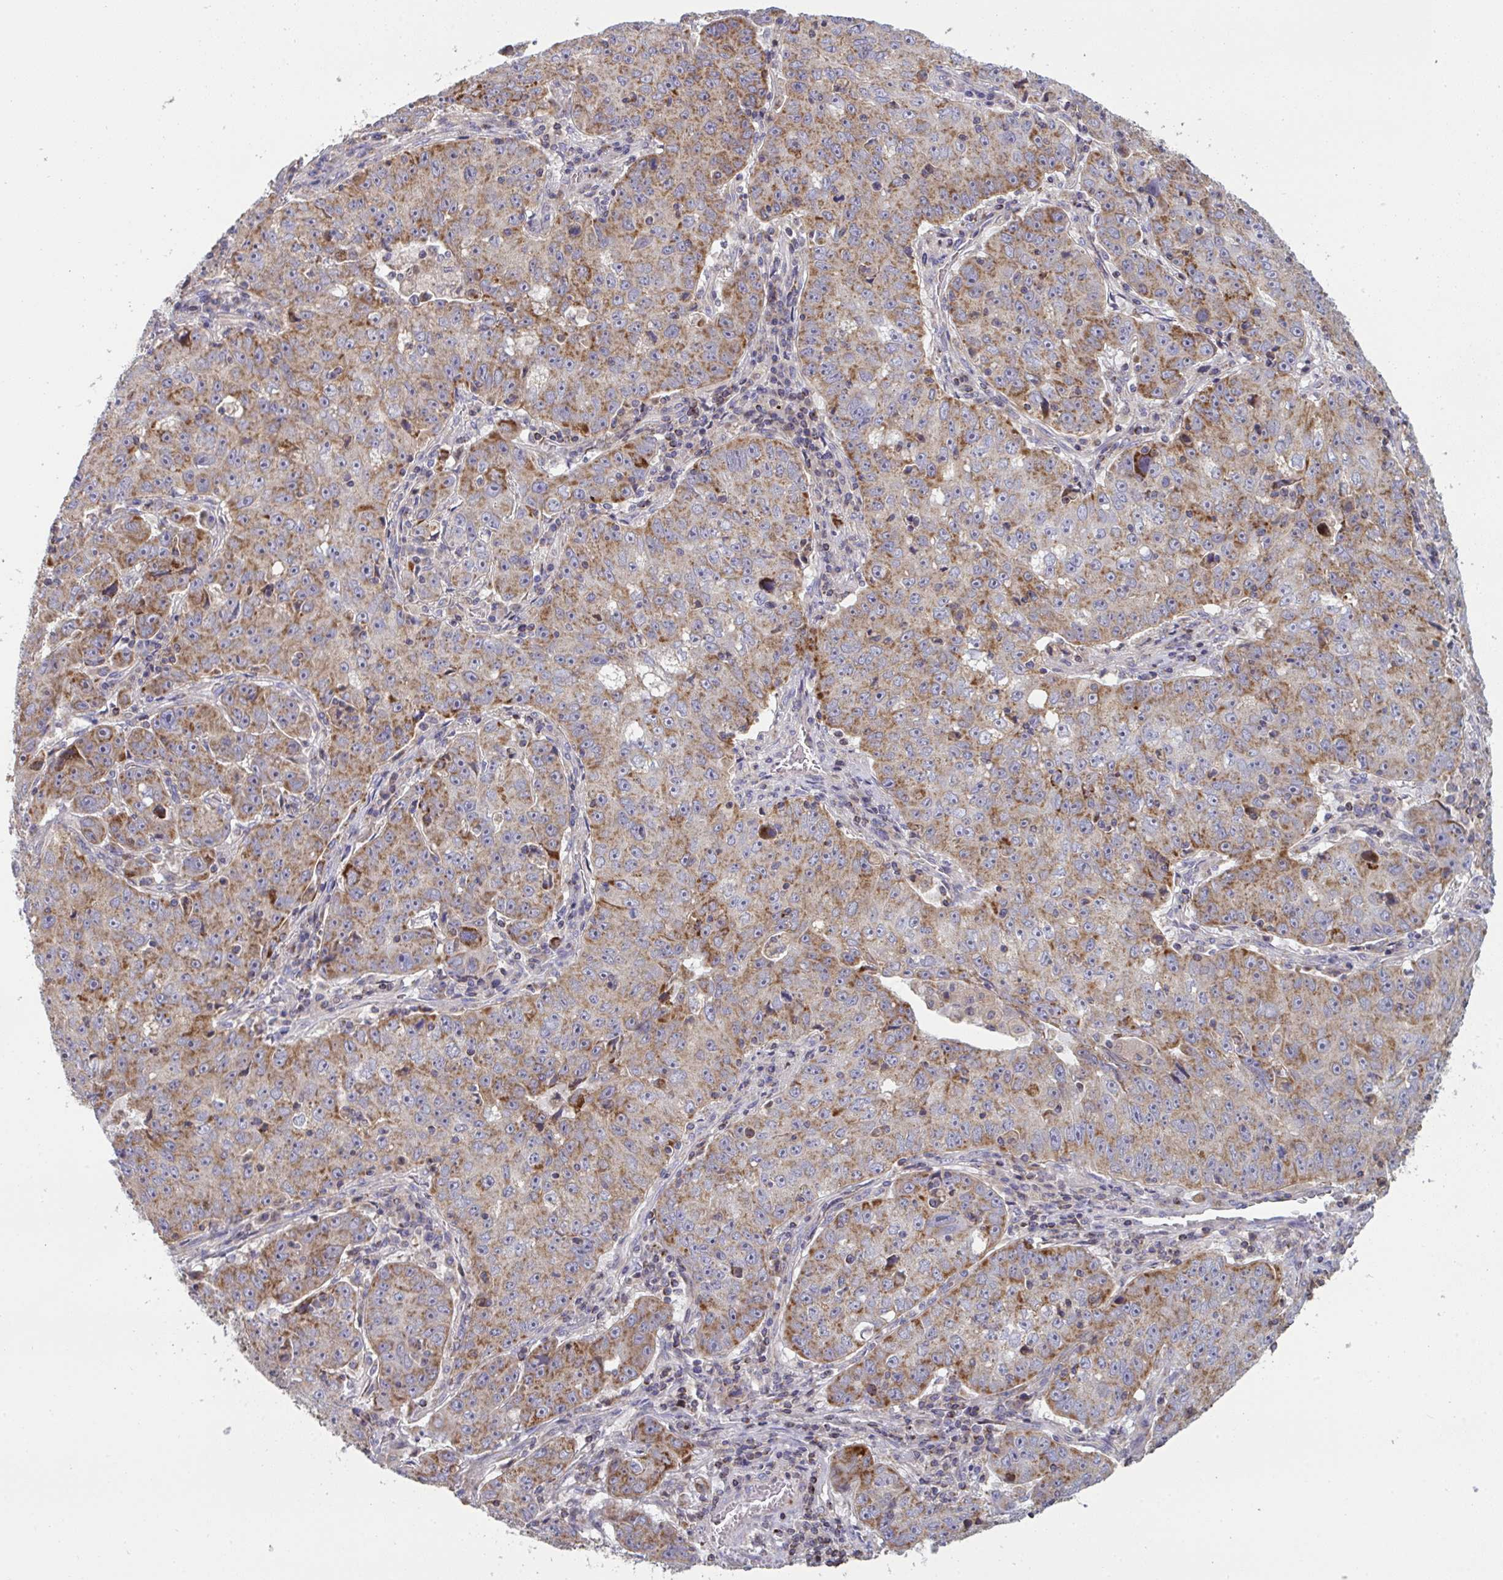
{"staining": {"intensity": "moderate", "quantity": ">75%", "location": "cytoplasmic/membranous"}, "tissue": "lung cancer", "cell_type": "Tumor cells", "image_type": "cancer", "snomed": [{"axis": "morphology", "description": "Normal morphology"}, {"axis": "morphology", "description": "Adenocarcinoma, NOS"}, {"axis": "topography", "description": "Lymph node"}, {"axis": "topography", "description": "Lung"}], "caption": "A micrograph showing moderate cytoplasmic/membranous expression in approximately >75% of tumor cells in lung cancer, as visualized by brown immunohistochemical staining.", "gene": "MICOS10", "patient": {"sex": "female", "age": 57}}